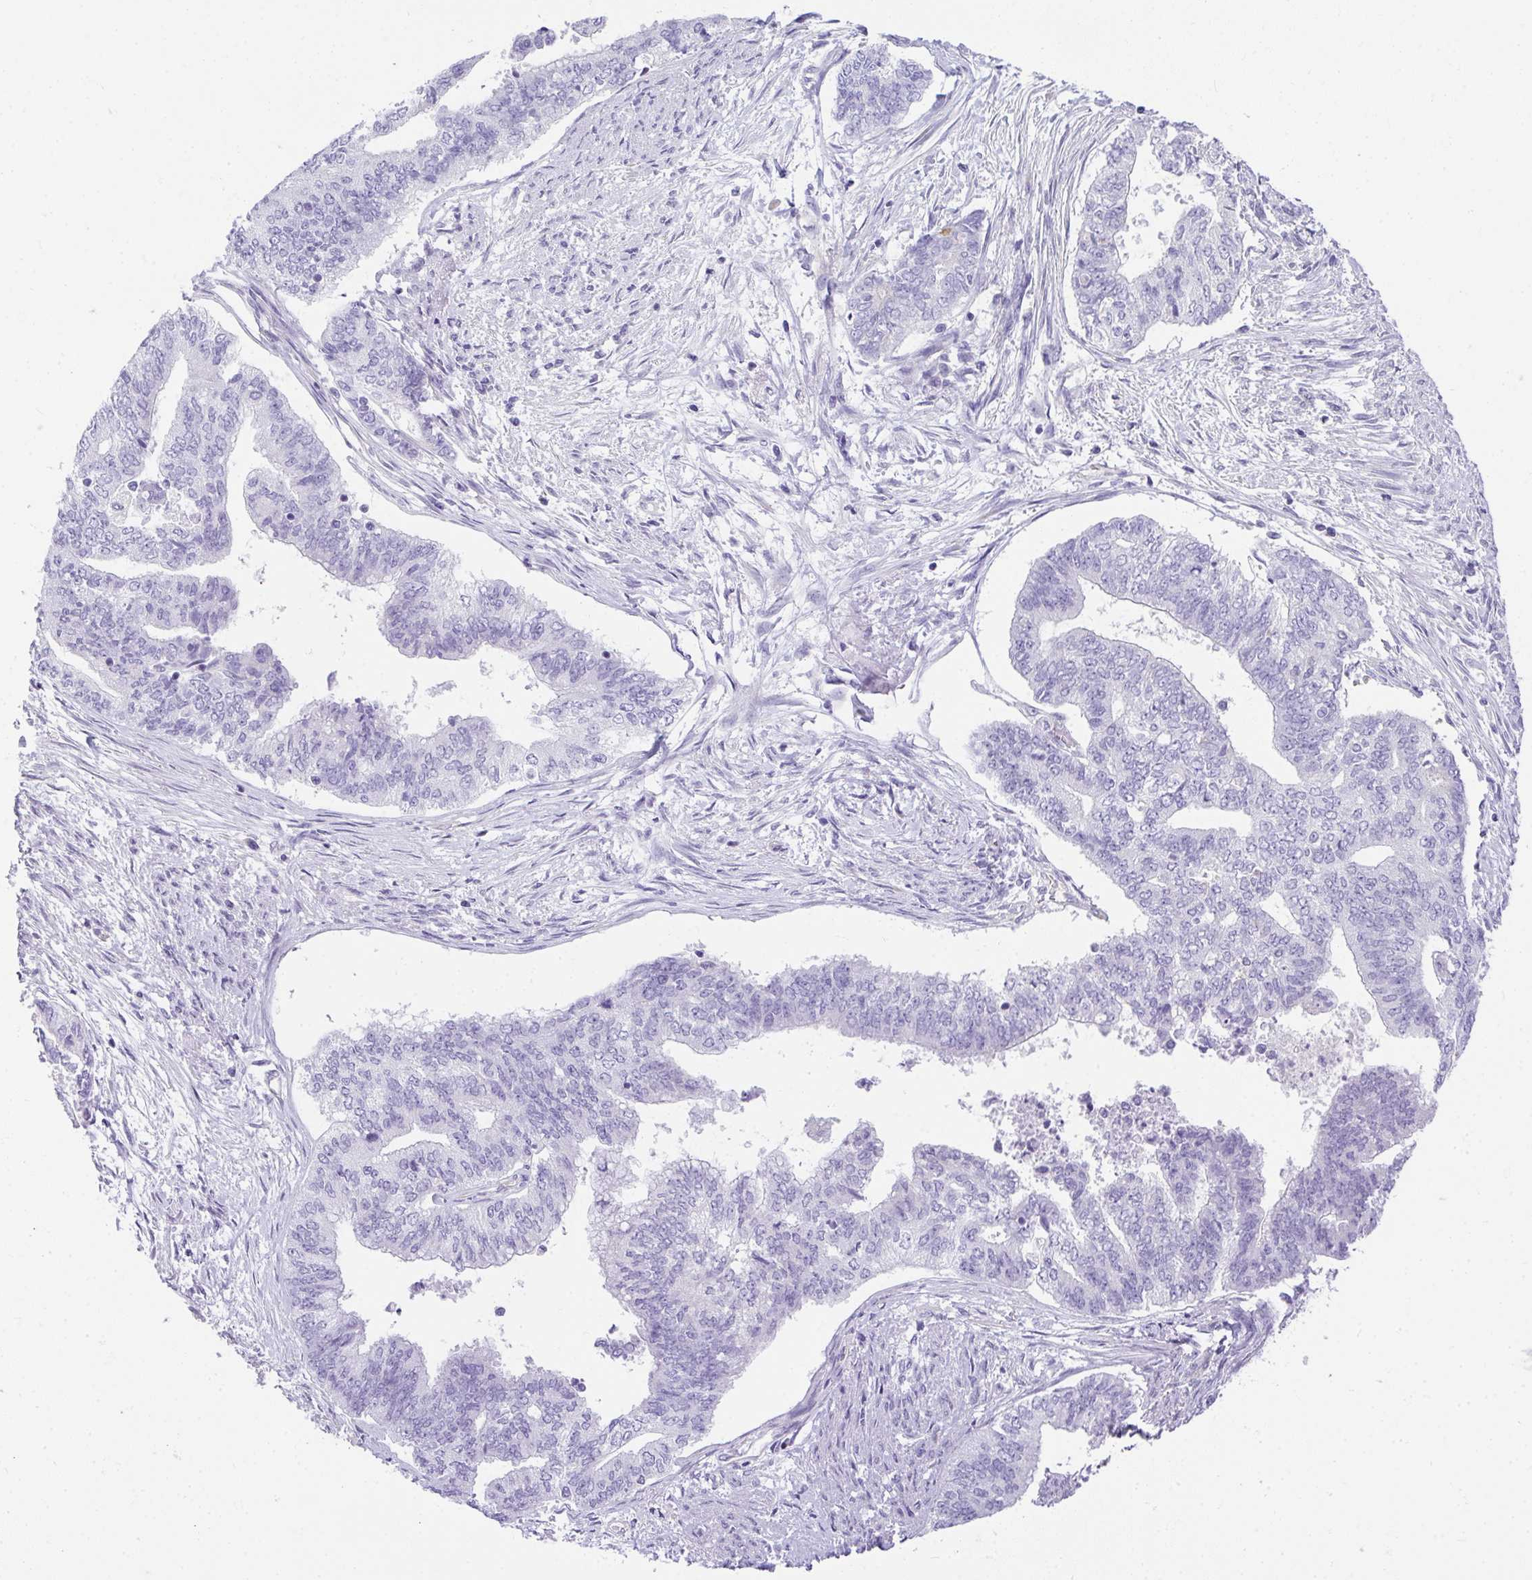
{"staining": {"intensity": "negative", "quantity": "none", "location": "none"}, "tissue": "endometrial cancer", "cell_type": "Tumor cells", "image_type": "cancer", "snomed": [{"axis": "morphology", "description": "Adenocarcinoma, NOS"}, {"axis": "topography", "description": "Endometrium"}], "caption": "Immunohistochemistry histopathology image of human endometrial cancer (adenocarcinoma) stained for a protein (brown), which displays no positivity in tumor cells.", "gene": "PLPPR3", "patient": {"sex": "female", "age": 65}}